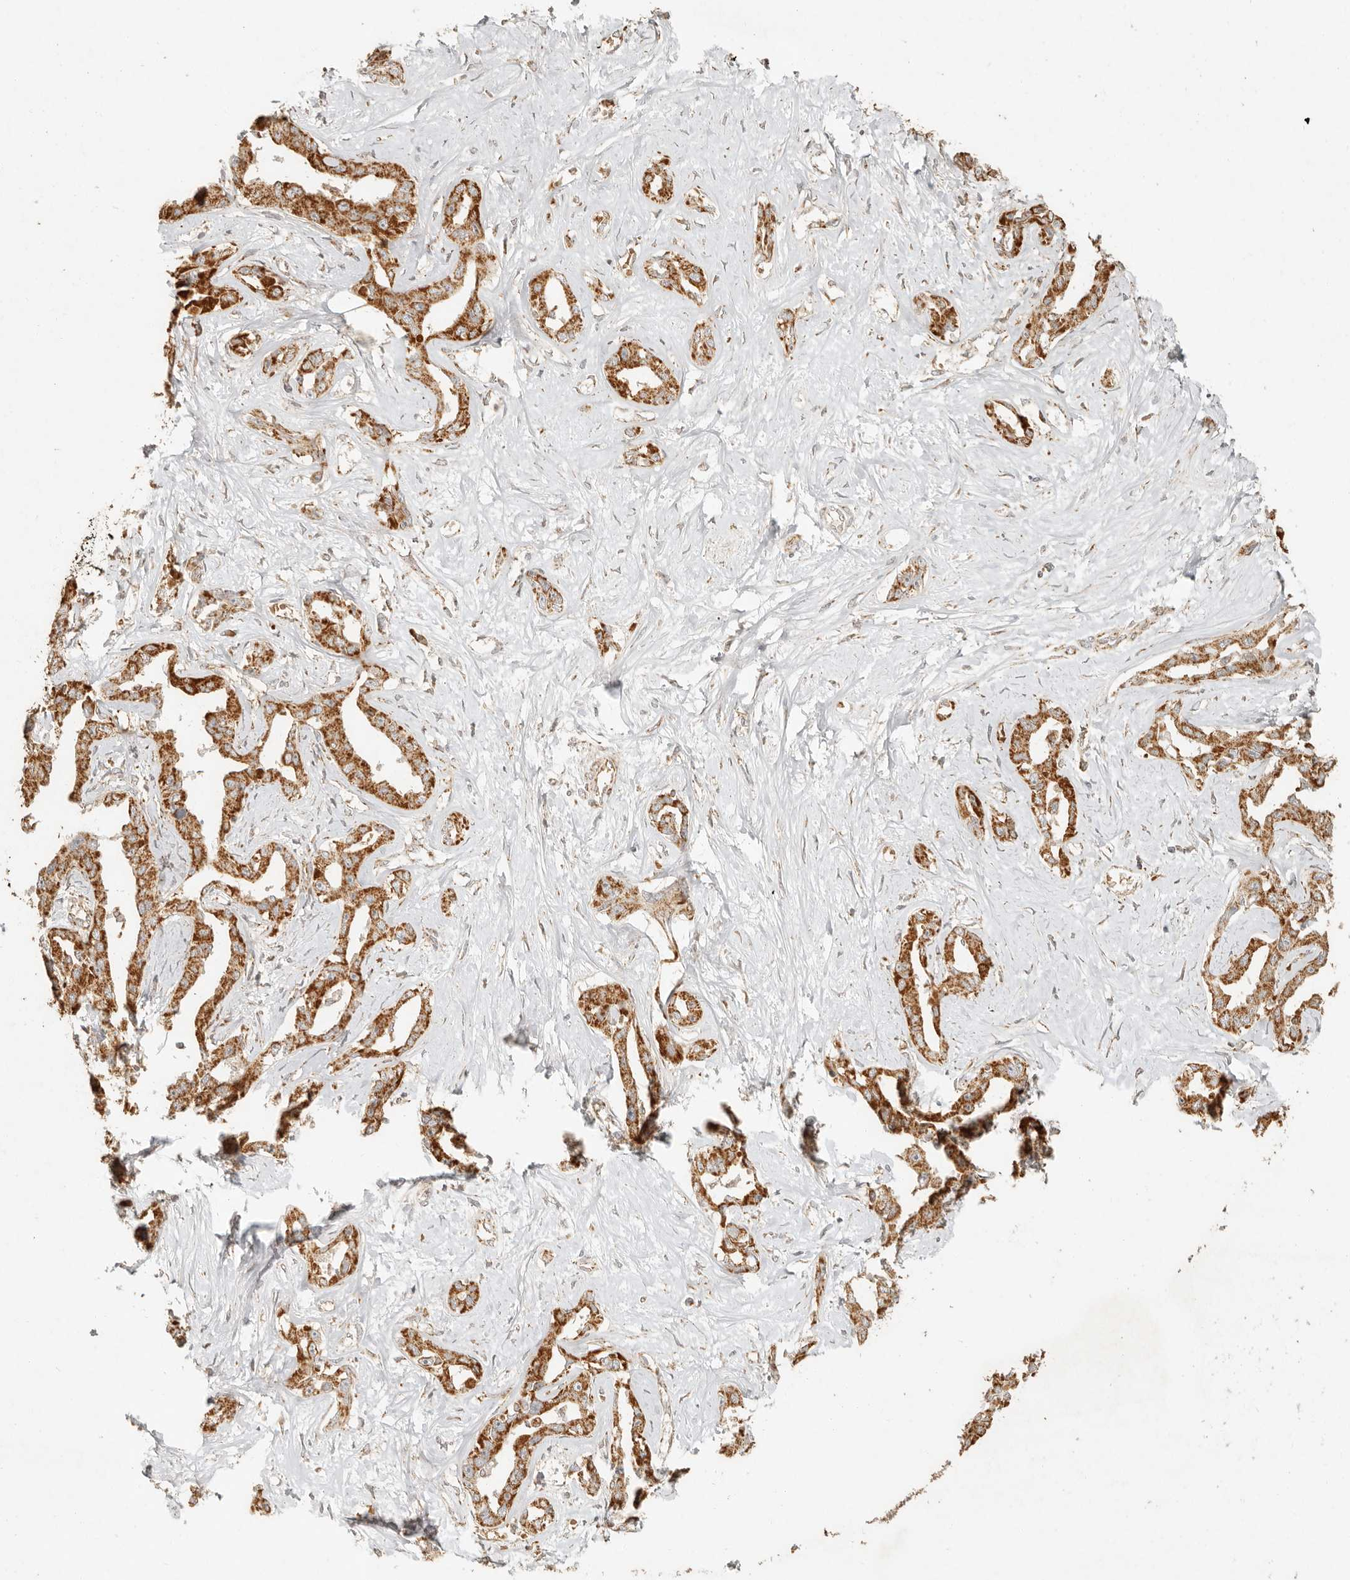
{"staining": {"intensity": "strong", "quantity": ">75%", "location": "cytoplasmic/membranous"}, "tissue": "liver cancer", "cell_type": "Tumor cells", "image_type": "cancer", "snomed": [{"axis": "morphology", "description": "Cholangiocarcinoma"}, {"axis": "topography", "description": "Liver"}], "caption": "Brown immunohistochemical staining in human liver cancer displays strong cytoplasmic/membranous staining in about >75% of tumor cells. (DAB = brown stain, brightfield microscopy at high magnification).", "gene": "MRPL55", "patient": {"sex": "male", "age": 59}}